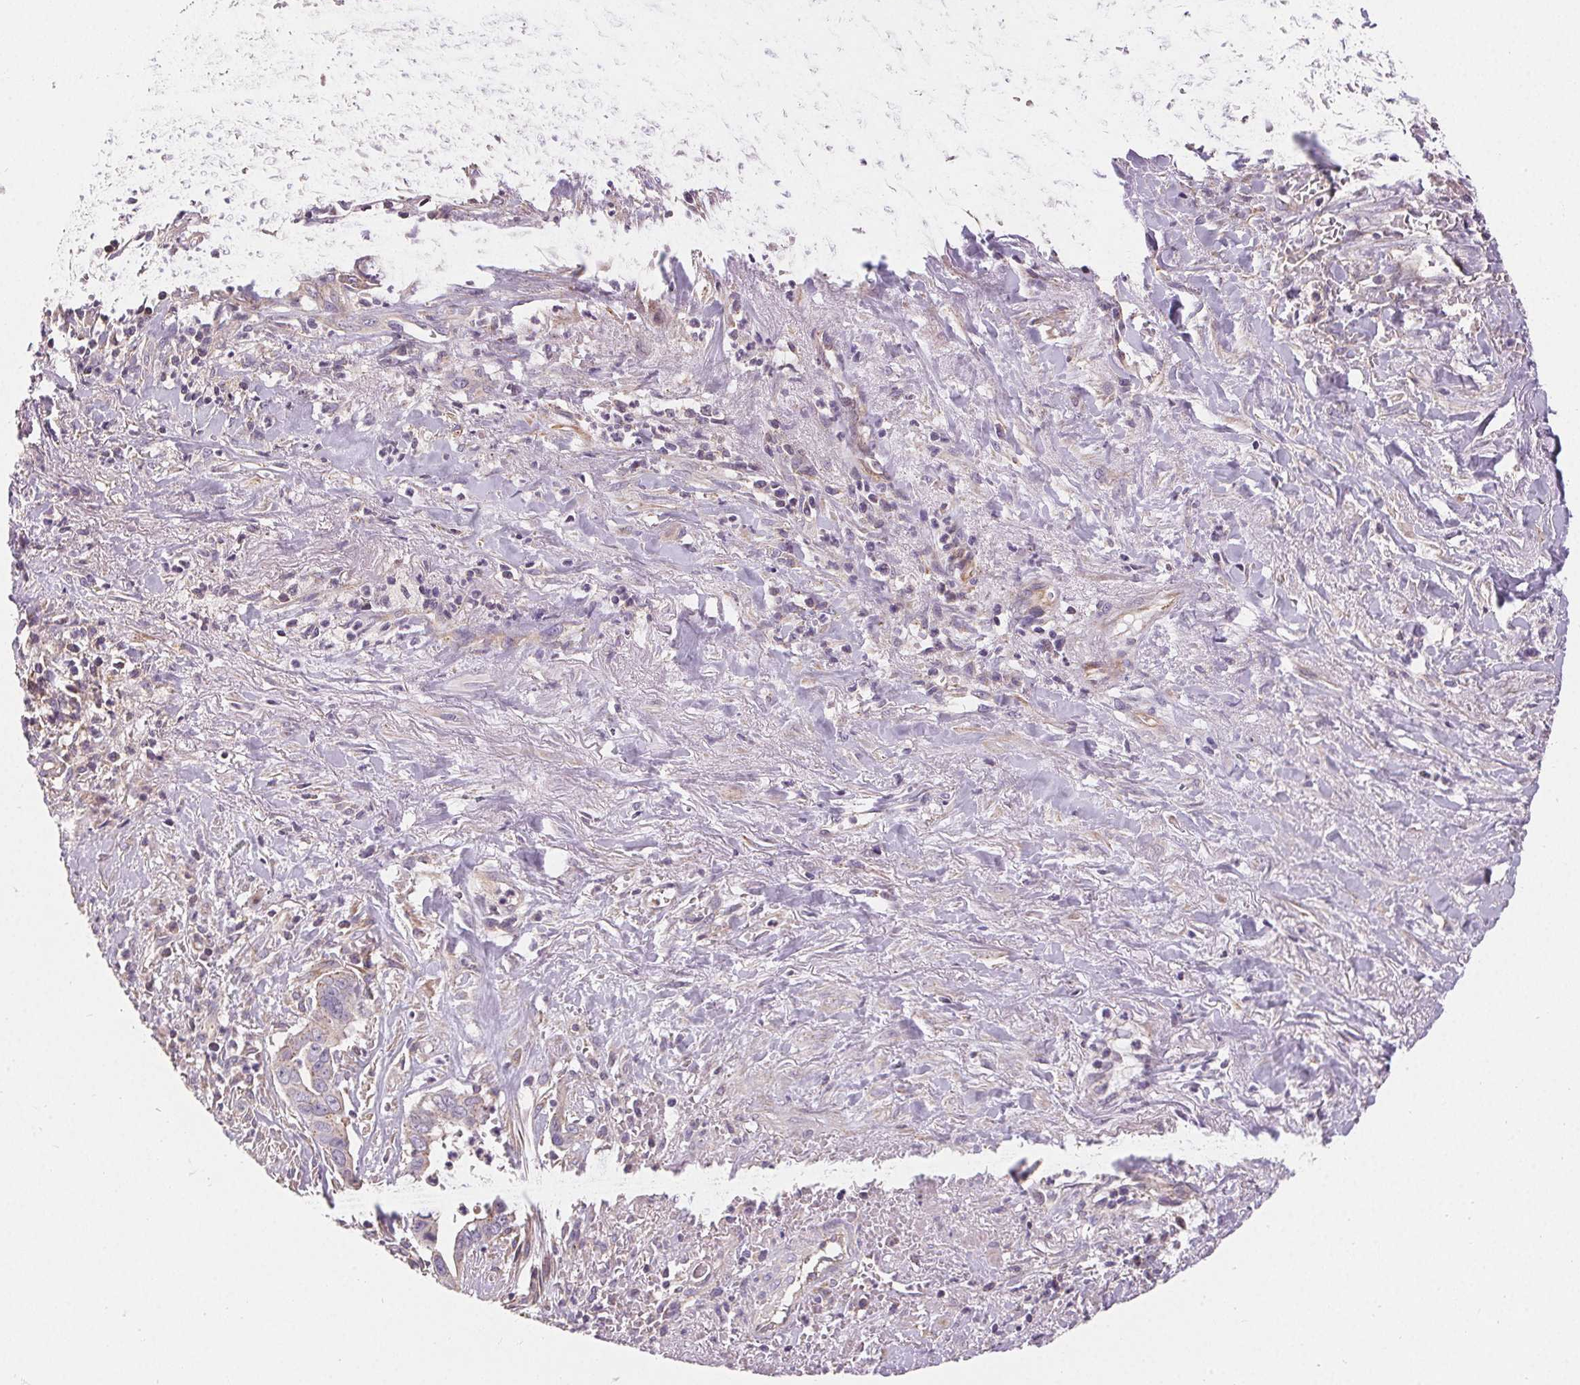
{"staining": {"intensity": "weak", "quantity": "<25%", "location": "cytoplasmic/membranous"}, "tissue": "liver cancer", "cell_type": "Tumor cells", "image_type": "cancer", "snomed": [{"axis": "morphology", "description": "Cholangiocarcinoma"}, {"axis": "topography", "description": "Liver"}], "caption": "Tumor cells show no significant staining in cholangiocarcinoma (liver). The staining is performed using DAB brown chromogen with nuclei counter-stained in using hematoxylin.", "gene": "APLP1", "patient": {"sex": "female", "age": 79}}